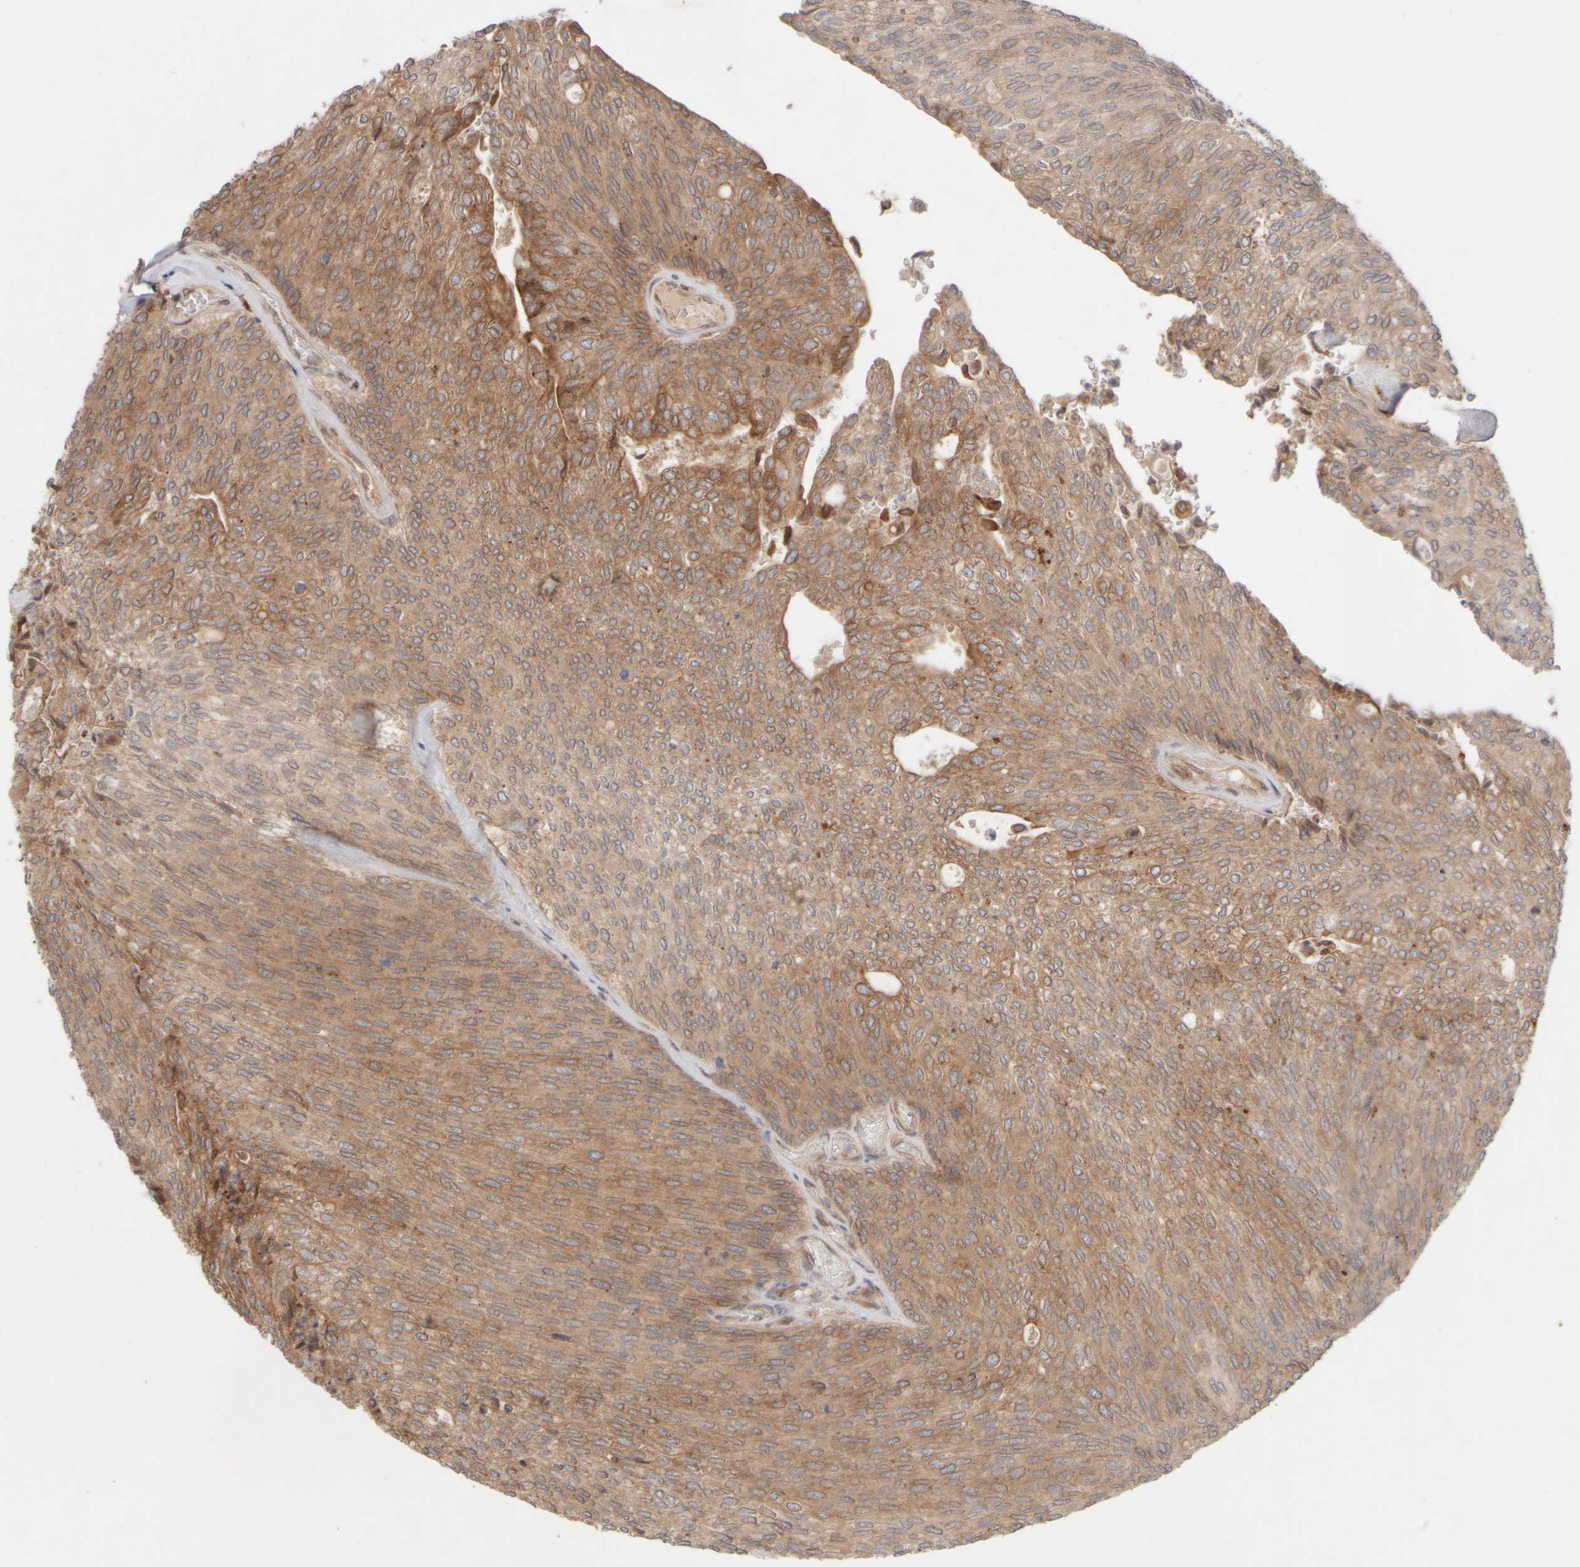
{"staining": {"intensity": "moderate", "quantity": ">75%", "location": "cytoplasmic/membranous"}, "tissue": "urothelial cancer", "cell_type": "Tumor cells", "image_type": "cancer", "snomed": [{"axis": "morphology", "description": "Urothelial carcinoma, Low grade"}, {"axis": "topography", "description": "Urinary bladder"}], "caption": "Urothelial carcinoma (low-grade) stained with DAB IHC demonstrates medium levels of moderate cytoplasmic/membranous positivity in approximately >75% of tumor cells. The protein is shown in brown color, while the nuclei are stained blue.", "gene": "GCN1", "patient": {"sex": "female", "age": 79}}